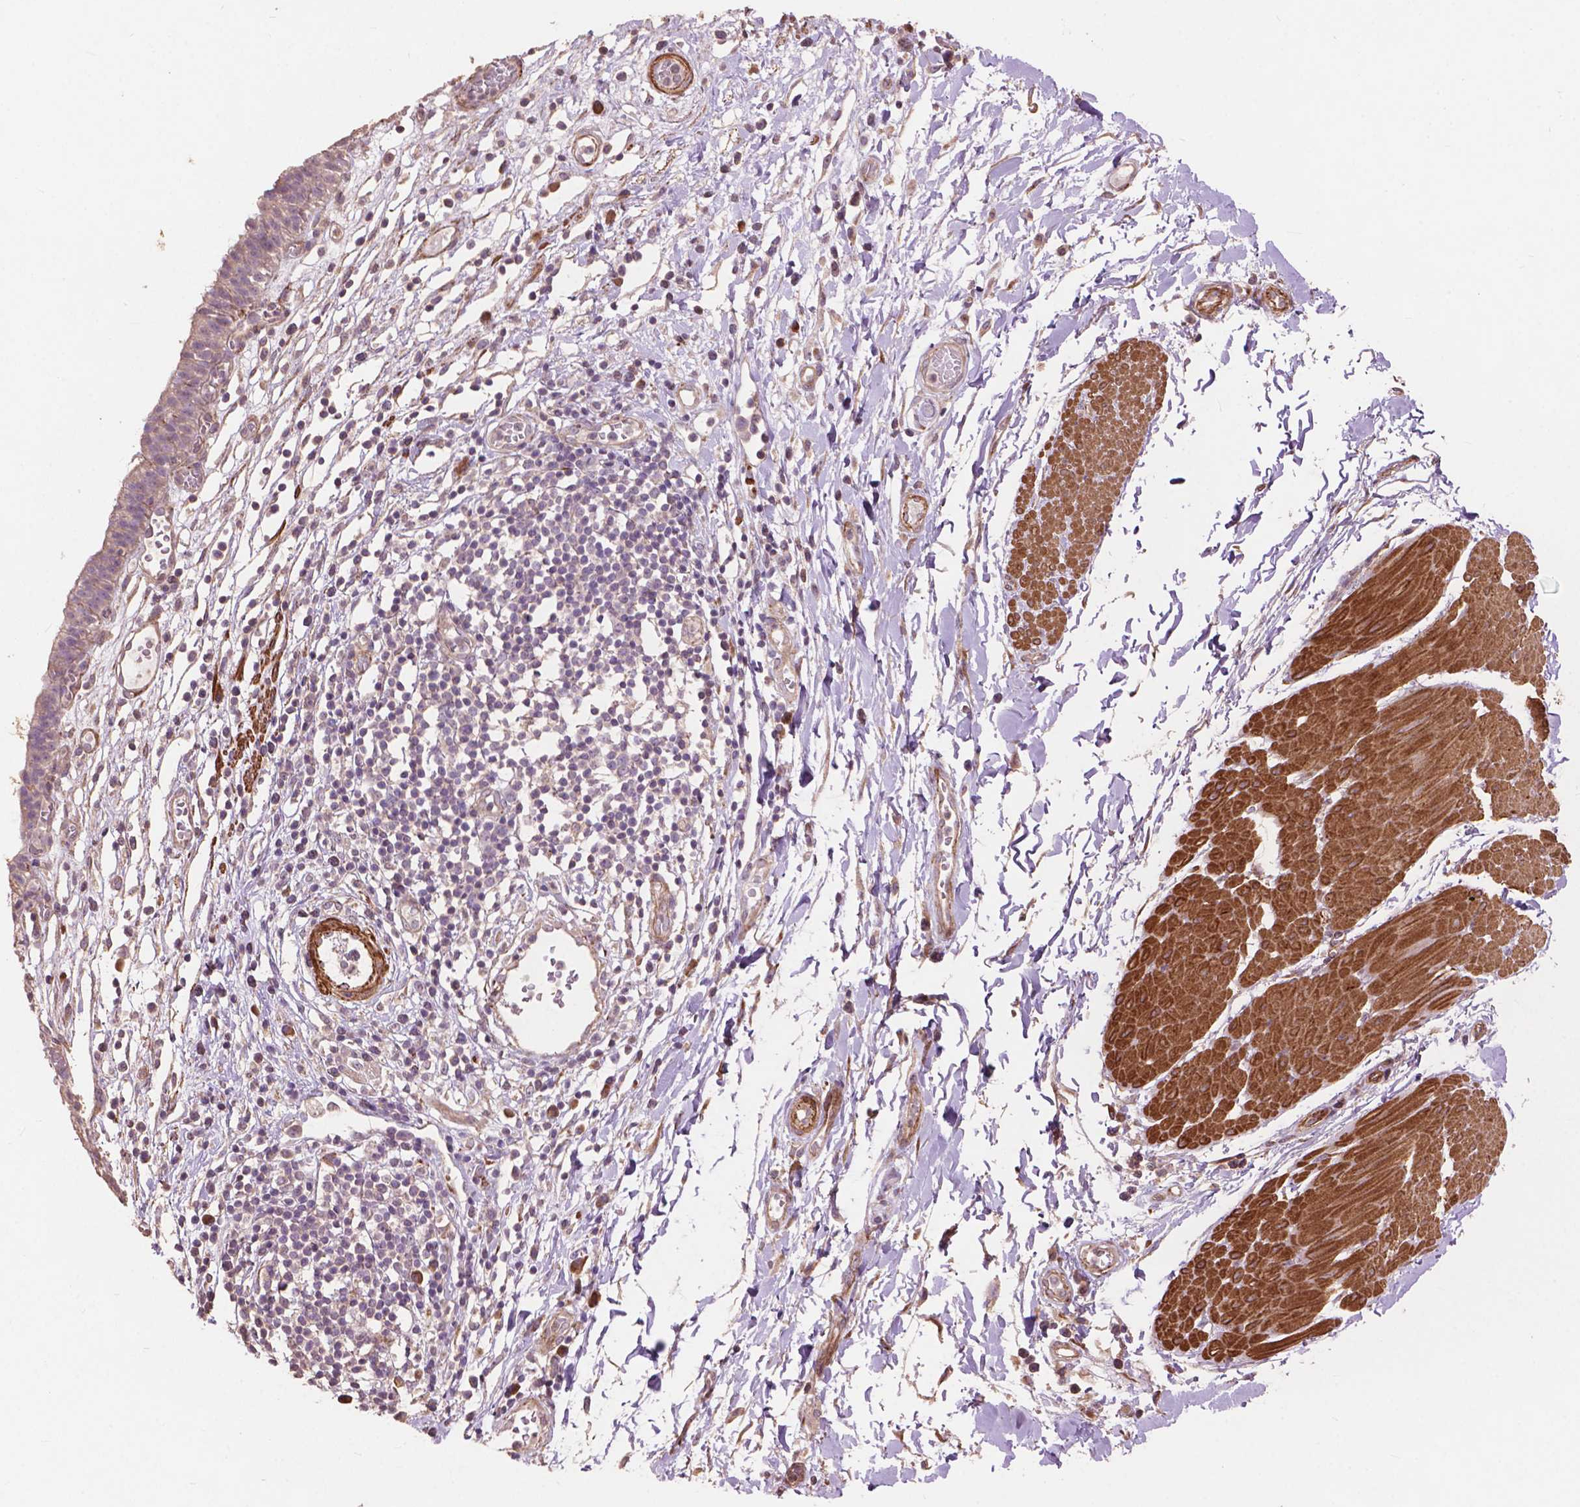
{"staining": {"intensity": "negative", "quantity": "none", "location": "none"}, "tissue": "urinary bladder", "cell_type": "Urothelial cells", "image_type": "normal", "snomed": [{"axis": "morphology", "description": "Normal tissue, NOS"}, {"axis": "topography", "description": "Urinary bladder"}], "caption": "Image shows no protein staining in urothelial cells of unremarkable urinary bladder.", "gene": "FNIP1", "patient": {"sex": "male", "age": 64}}